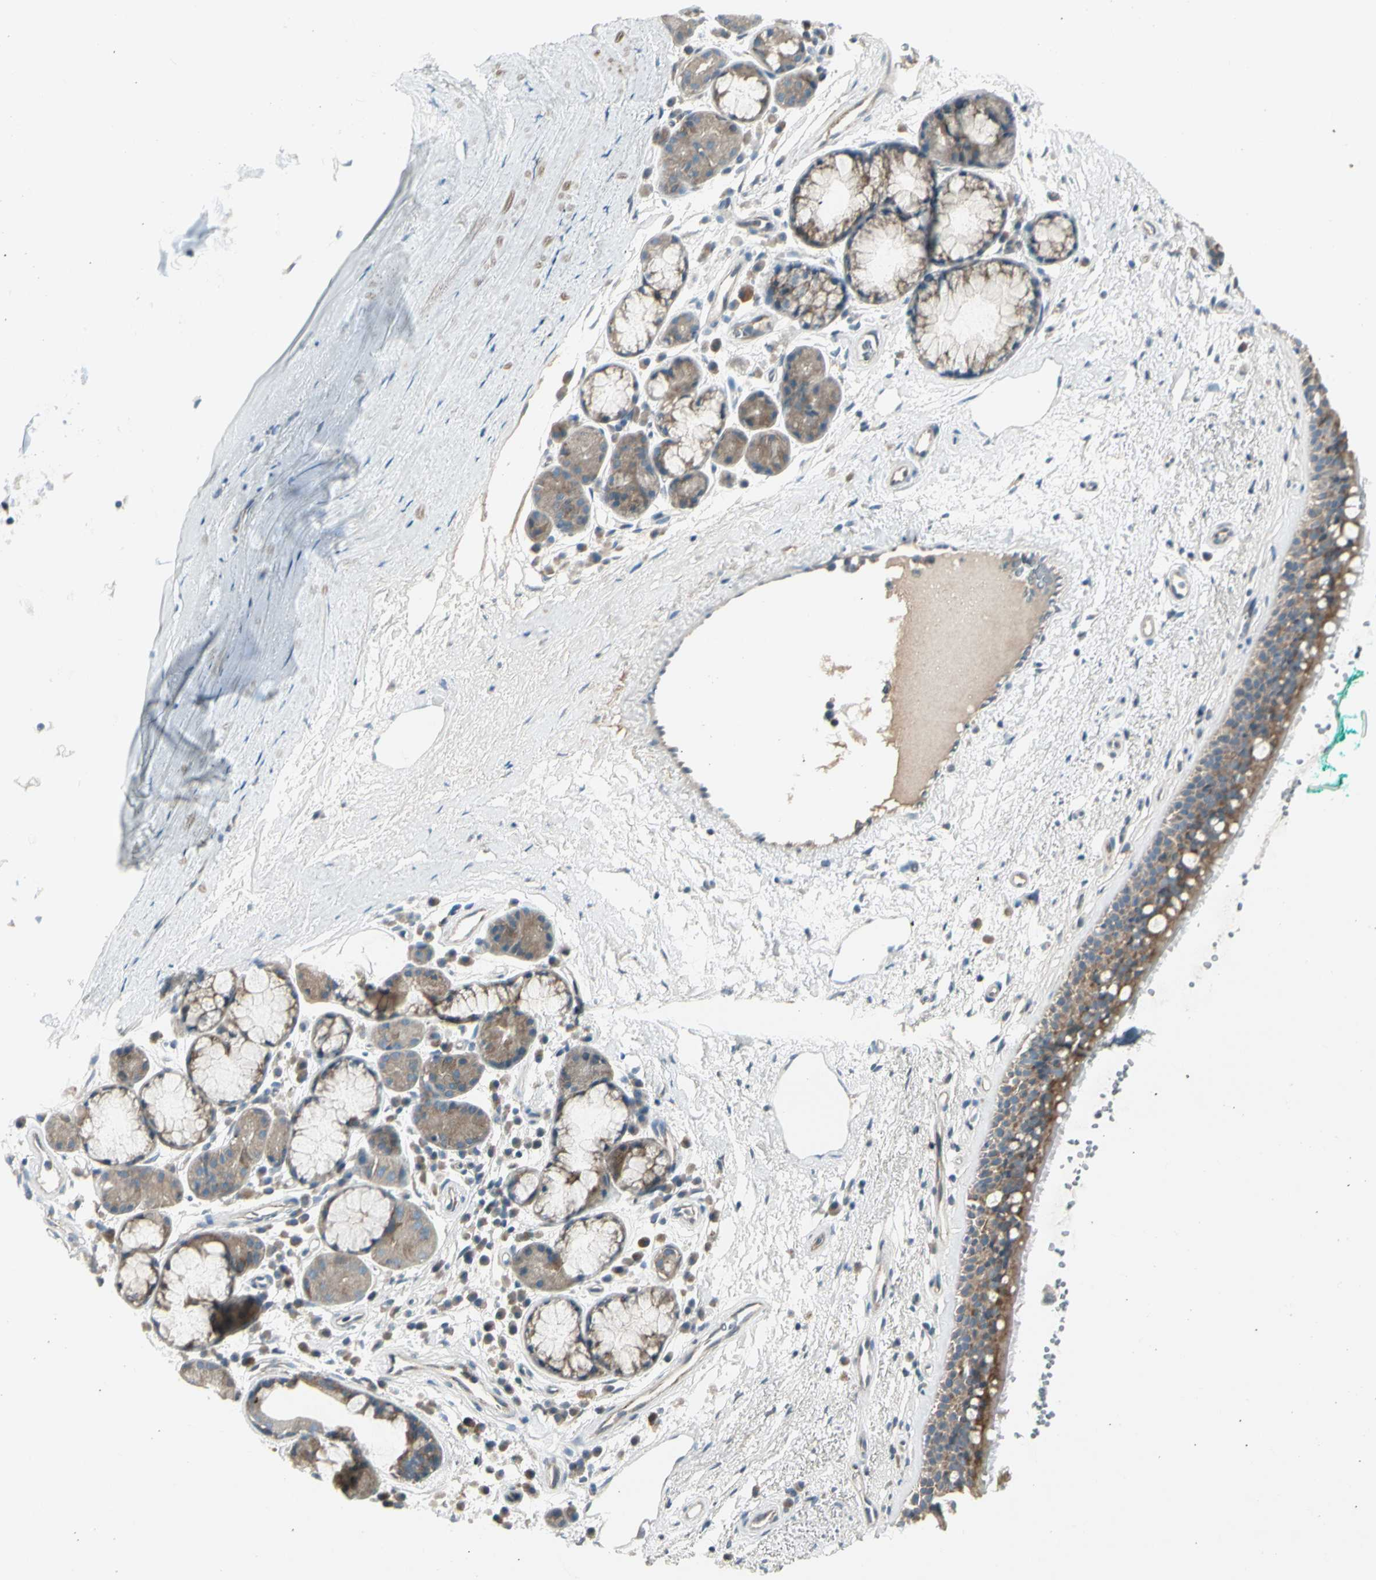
{"staining": {"intensity": "moderate", "quantity": ">75%", "location": "cytoplasmic/membranous"}, "tissue": "bronchus", "cell_type": "Respiratory epithelial cells", "image_type": "normal", "snomed": [{"axis": "morphology", "description": "Normal tissue, NOS"}, {"axis": "topography", "description": "Bronchus"}], "caption": "IHC (DAB) staining of unremarkable bronchus reveals moderate cytoplasmic/membranous protein positivity in approximately >75% of respiratory epithelial cells. Nuclei are stained in blue.", "gene": "PANK2", "patient": {"sex": "female", "age": 54}}